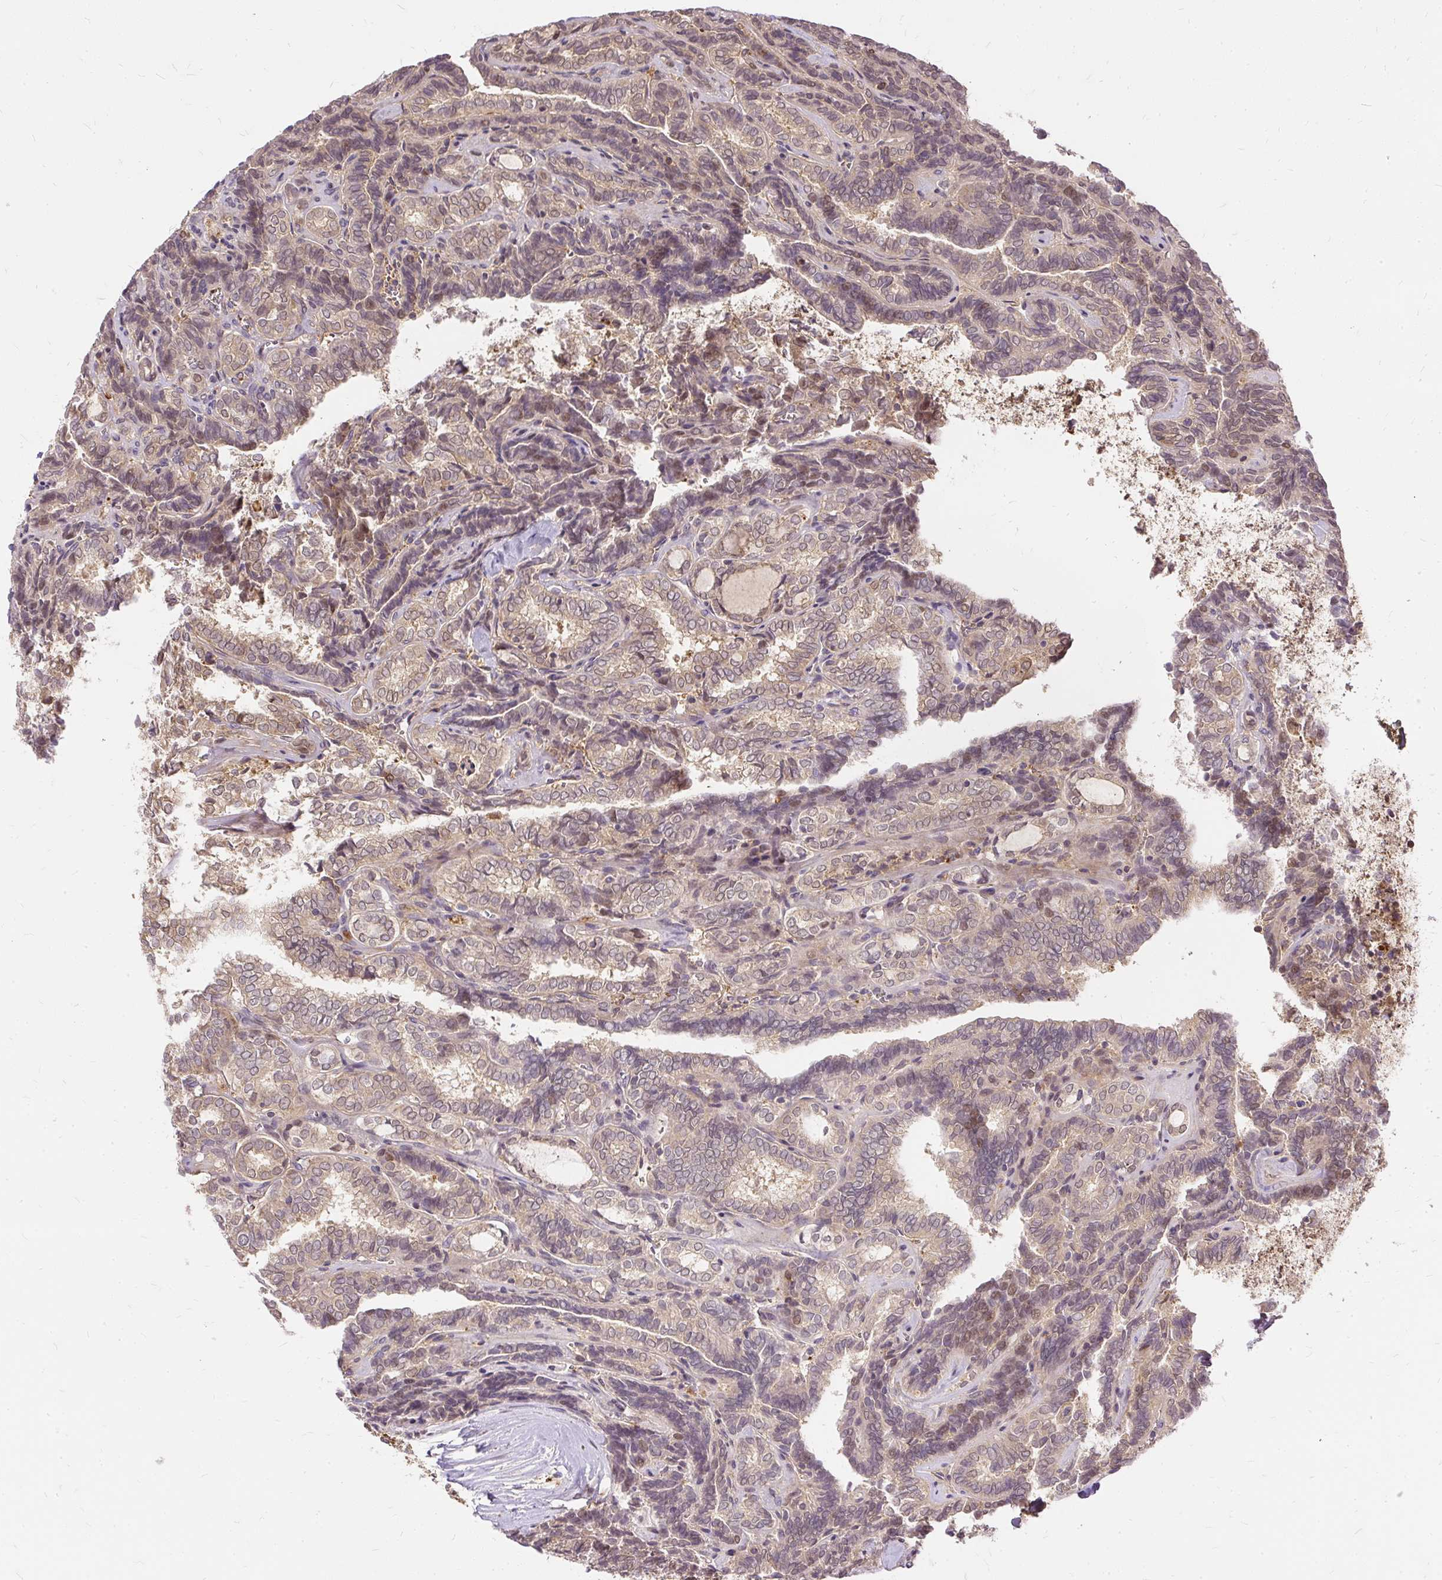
{"staining": {"intensity": "weak", "quantity": "<25%", "location": "cytoplasmic/membranous"}, "tissue": "thyroid cancer", "cell_type": "Tumor cells", "image_type": "cancer", "snomed": [{"axis": "morphology", "description": "Papillary adenocarcinoma, NOS"}, {"axis": "topography", "description": "Thyroid gland"}], "caption": "IHC histopathology image of thyroid papillary adenocarcinoma stained for a protein (brown), which exhibits no positivity in tumor cells.", "gene": "AP5S1", "patient": {"sex": "female", "age": 30}}